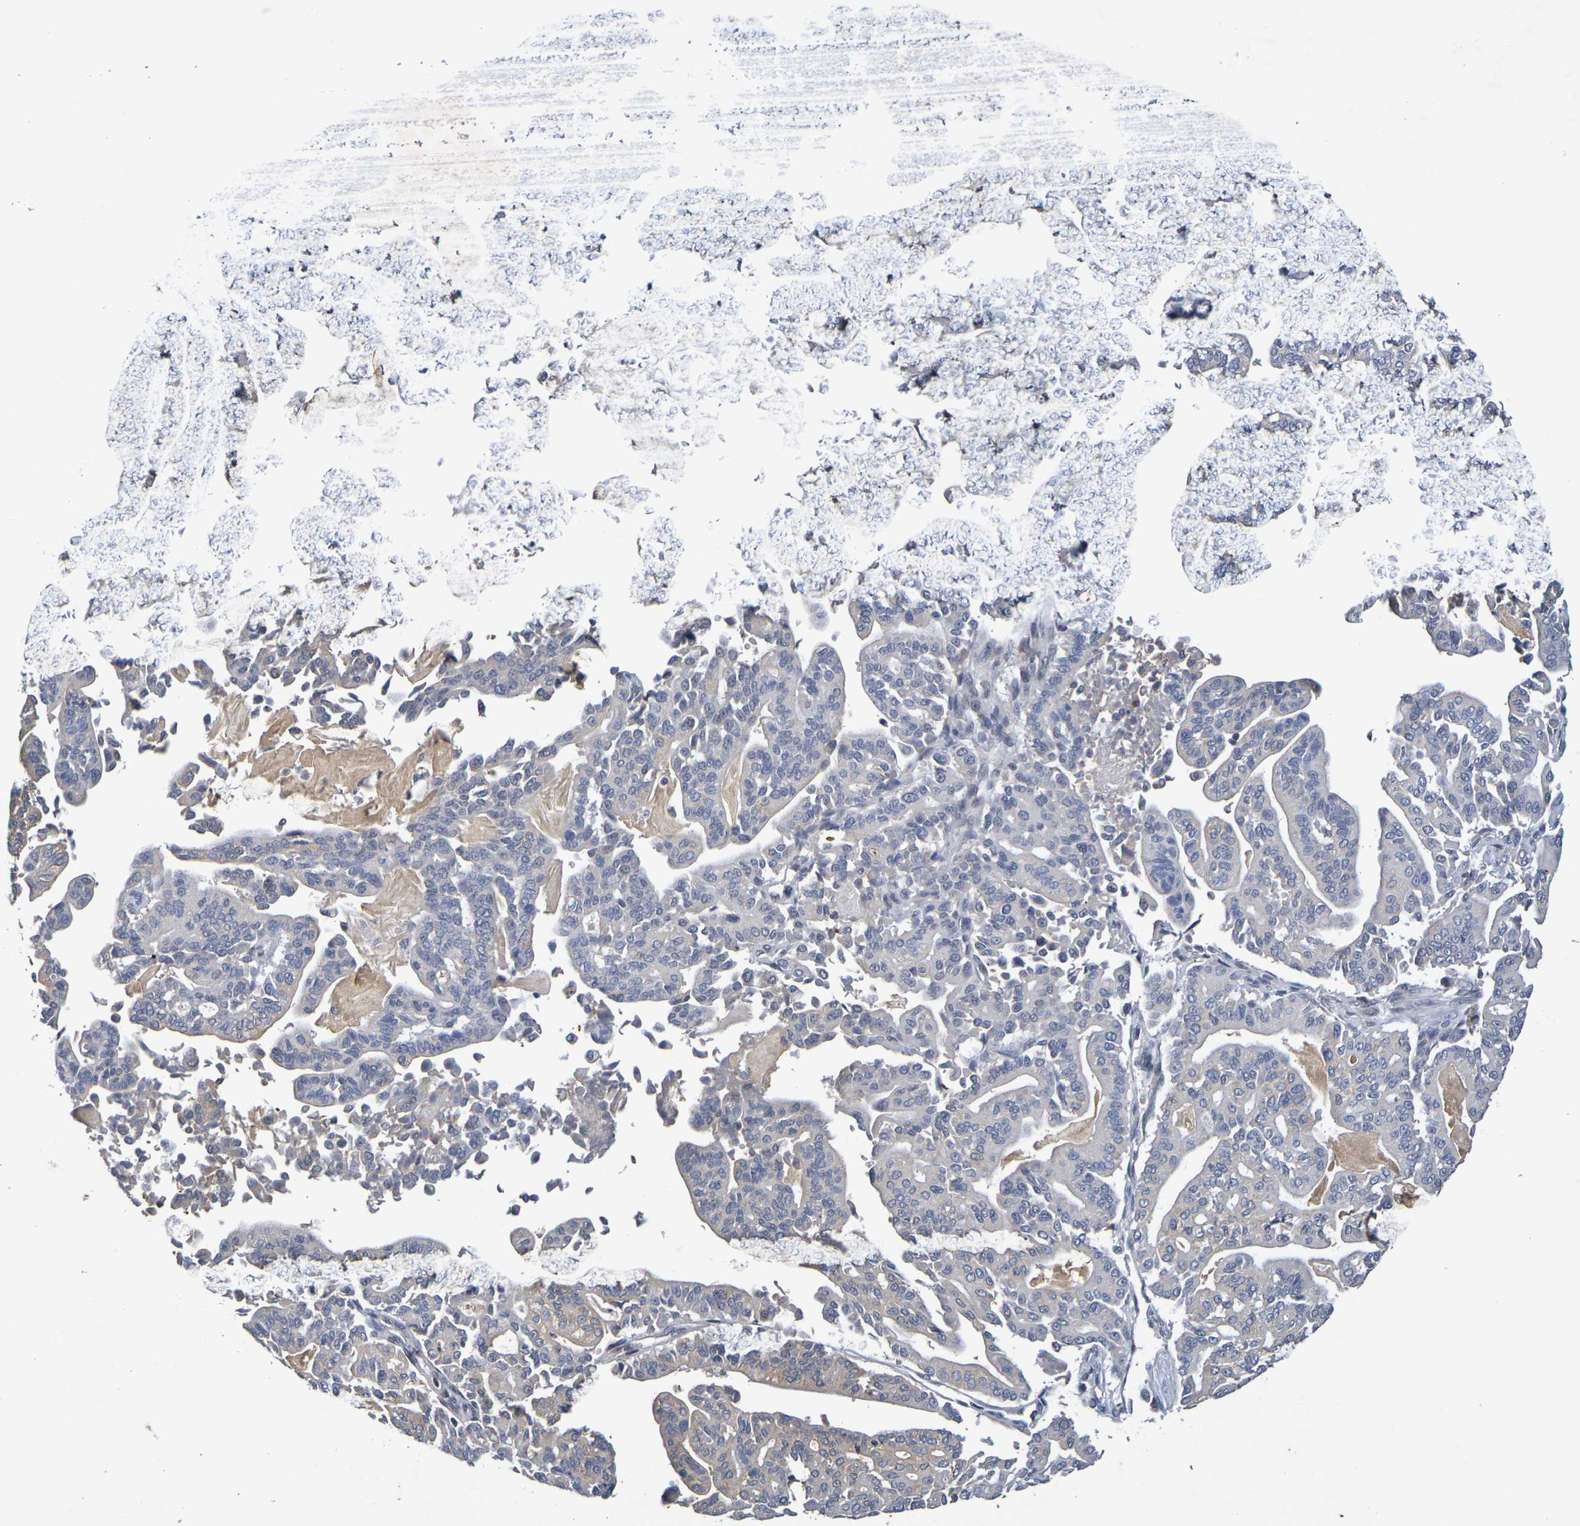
{"staining": {"intensity": "weak", "quantity": "25%-75%", "location": "cytoplasmic/membranous"}, "tissue": "pancreatic cancer", "cell_type": "Tumor cells", "image_type": "cancer", "snomed": [{"axis": "morphology", "description": "Adenocarcinoma, NOS"}, {"axis": "topography", "description": "Pancreas"}], "caption": "Tumor cells demonstrate low levels of weak cytoplasmic/membranous staining in about 25%-75% of cells in human pancreatic adenocarcinoma. (Stains: DAB in brown, nuclei in blue, Microscopy: brightfield microscopy at high magnification).", "gene": "TERF2", "patient": {"sex": "male", "age": 63}}